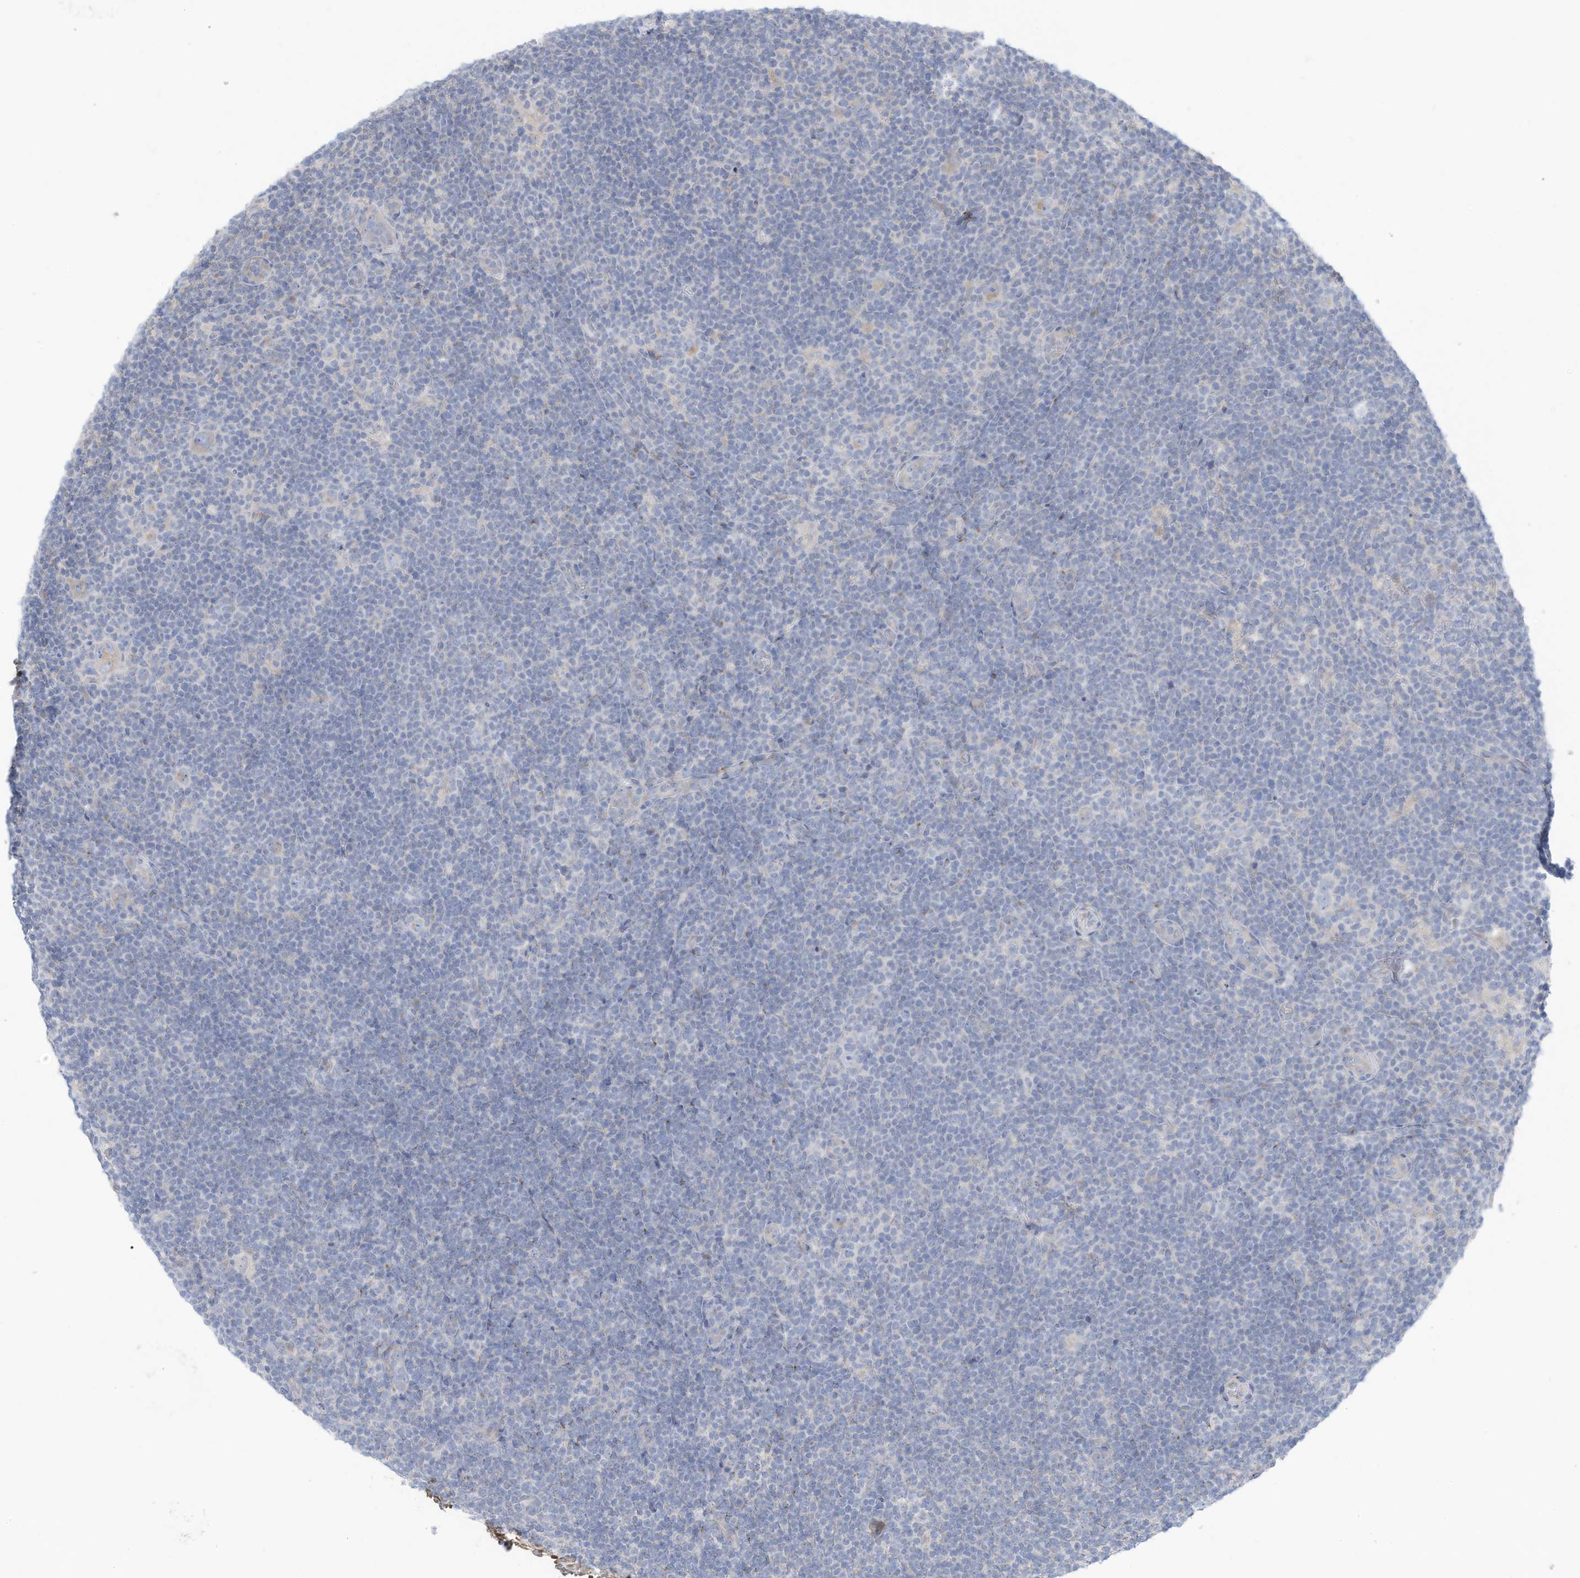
{"staining": {"intensity": "negative", "quantity": "none", "location": "none"}, "tissue": "lymphoma", "cell_type": "Tumor cells", "image_type": "cancer", "snomed": [{"axis": "morphology", "description": "Hodgkin's disease, NOS"}, {"axis": "topography", "description": "Lymph node"}], "caption": "There is no significant staining in tumor cells of Hodgkin's disease.", "gene": "TRMT2B", "patient": {"sex": "female", "age": 57}}